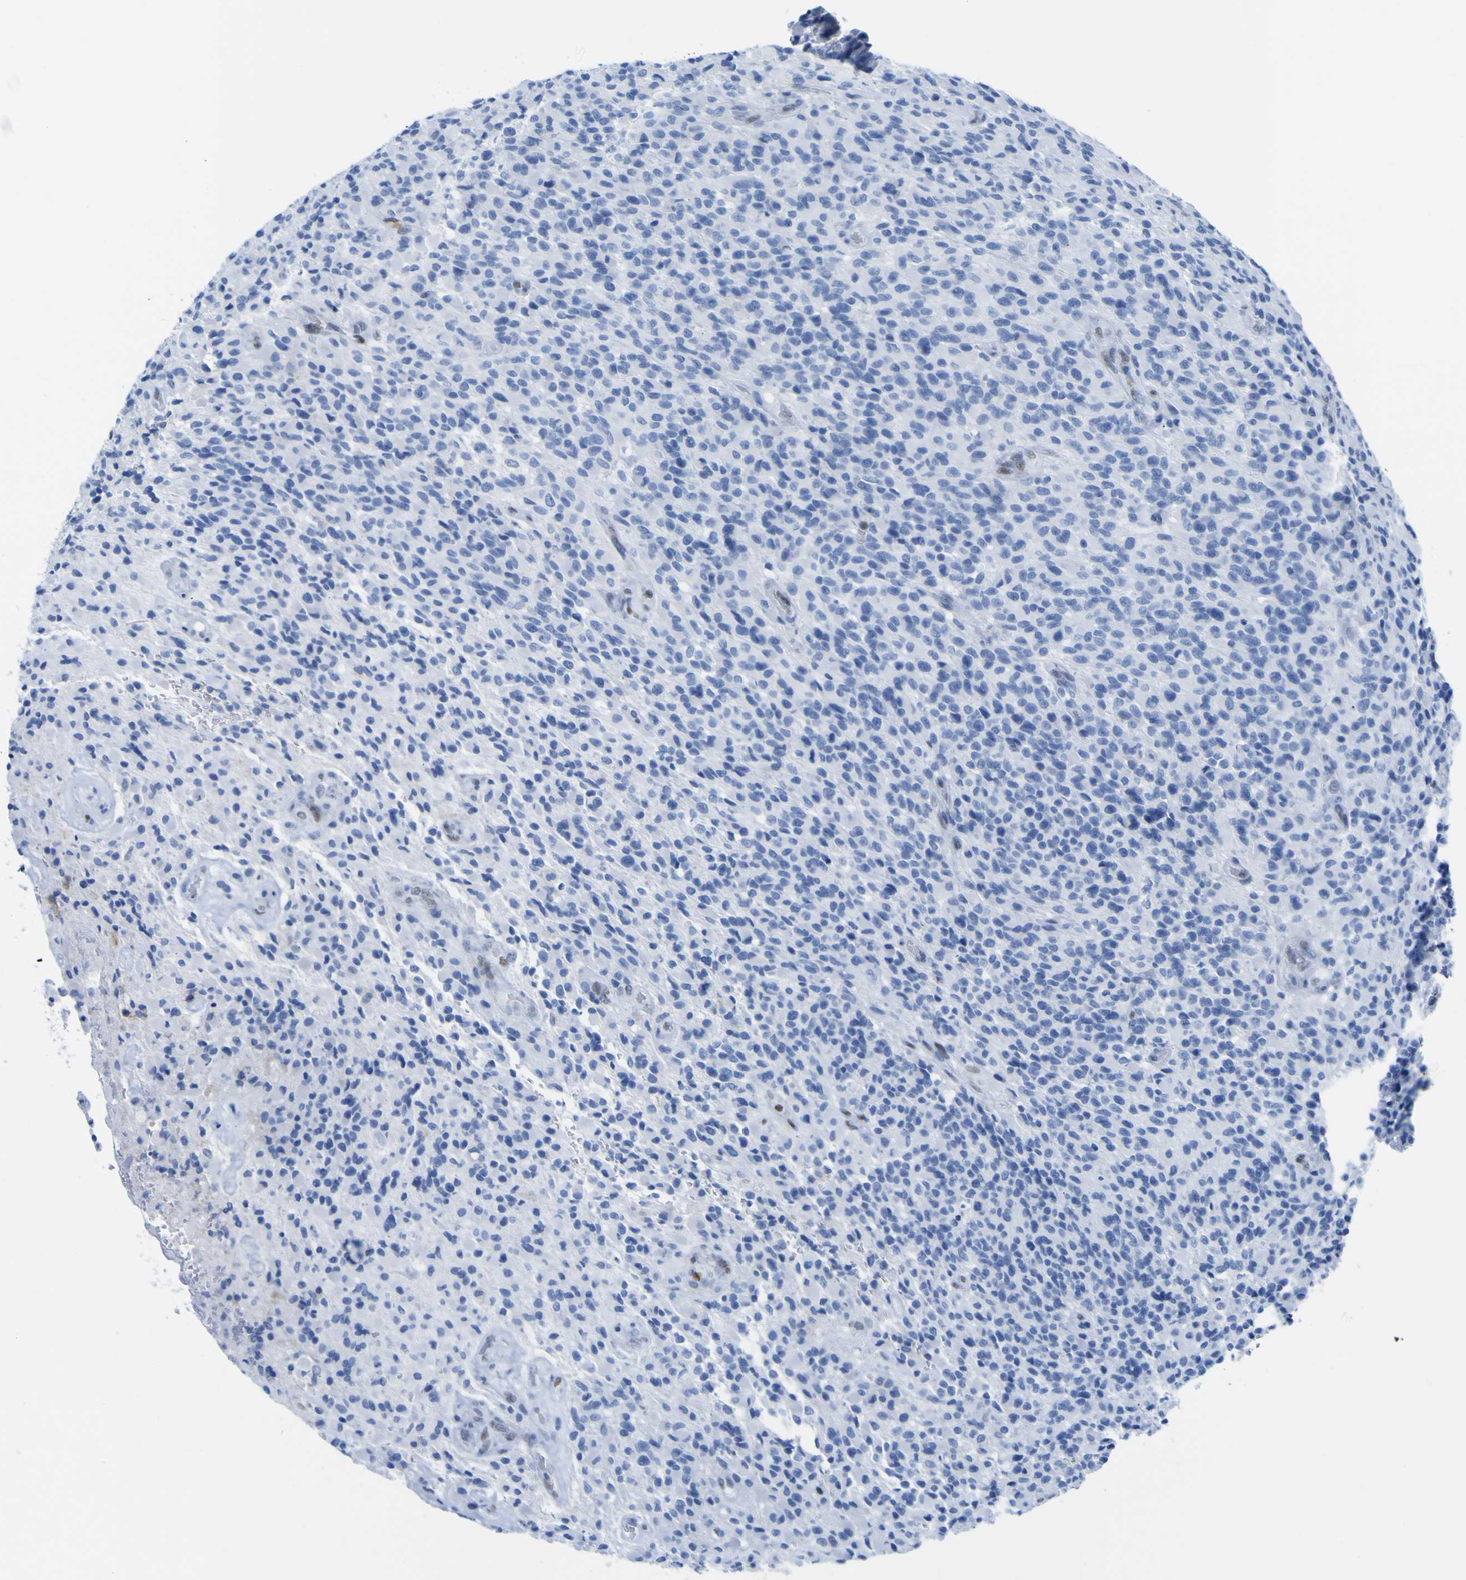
{"staining": {"intensity": "moderate", "quantity": "<25%", "location": "nuclear"}, "tissue": "glioma", "cell_type": "Tumor cells", "image_type": "cancer", "snomed": [{"axis": "morphology", "description": "Glioma, malignant, High grade"}, {"axis": "topography", "description": "Brain"}], "caption": "IHC (DAB (3,3'-diaminobenzidine)) staining of human malignant glioma (high-grade) shows moderate nuclear protein staining in approximately <25% of tumor cells. Using DAB (brown) and hematoxylin (blue) stains, captured at high magnification using brightfield microscopy.", "gene": "DACH1", "patient": {"sex": "male", "age": 71}}